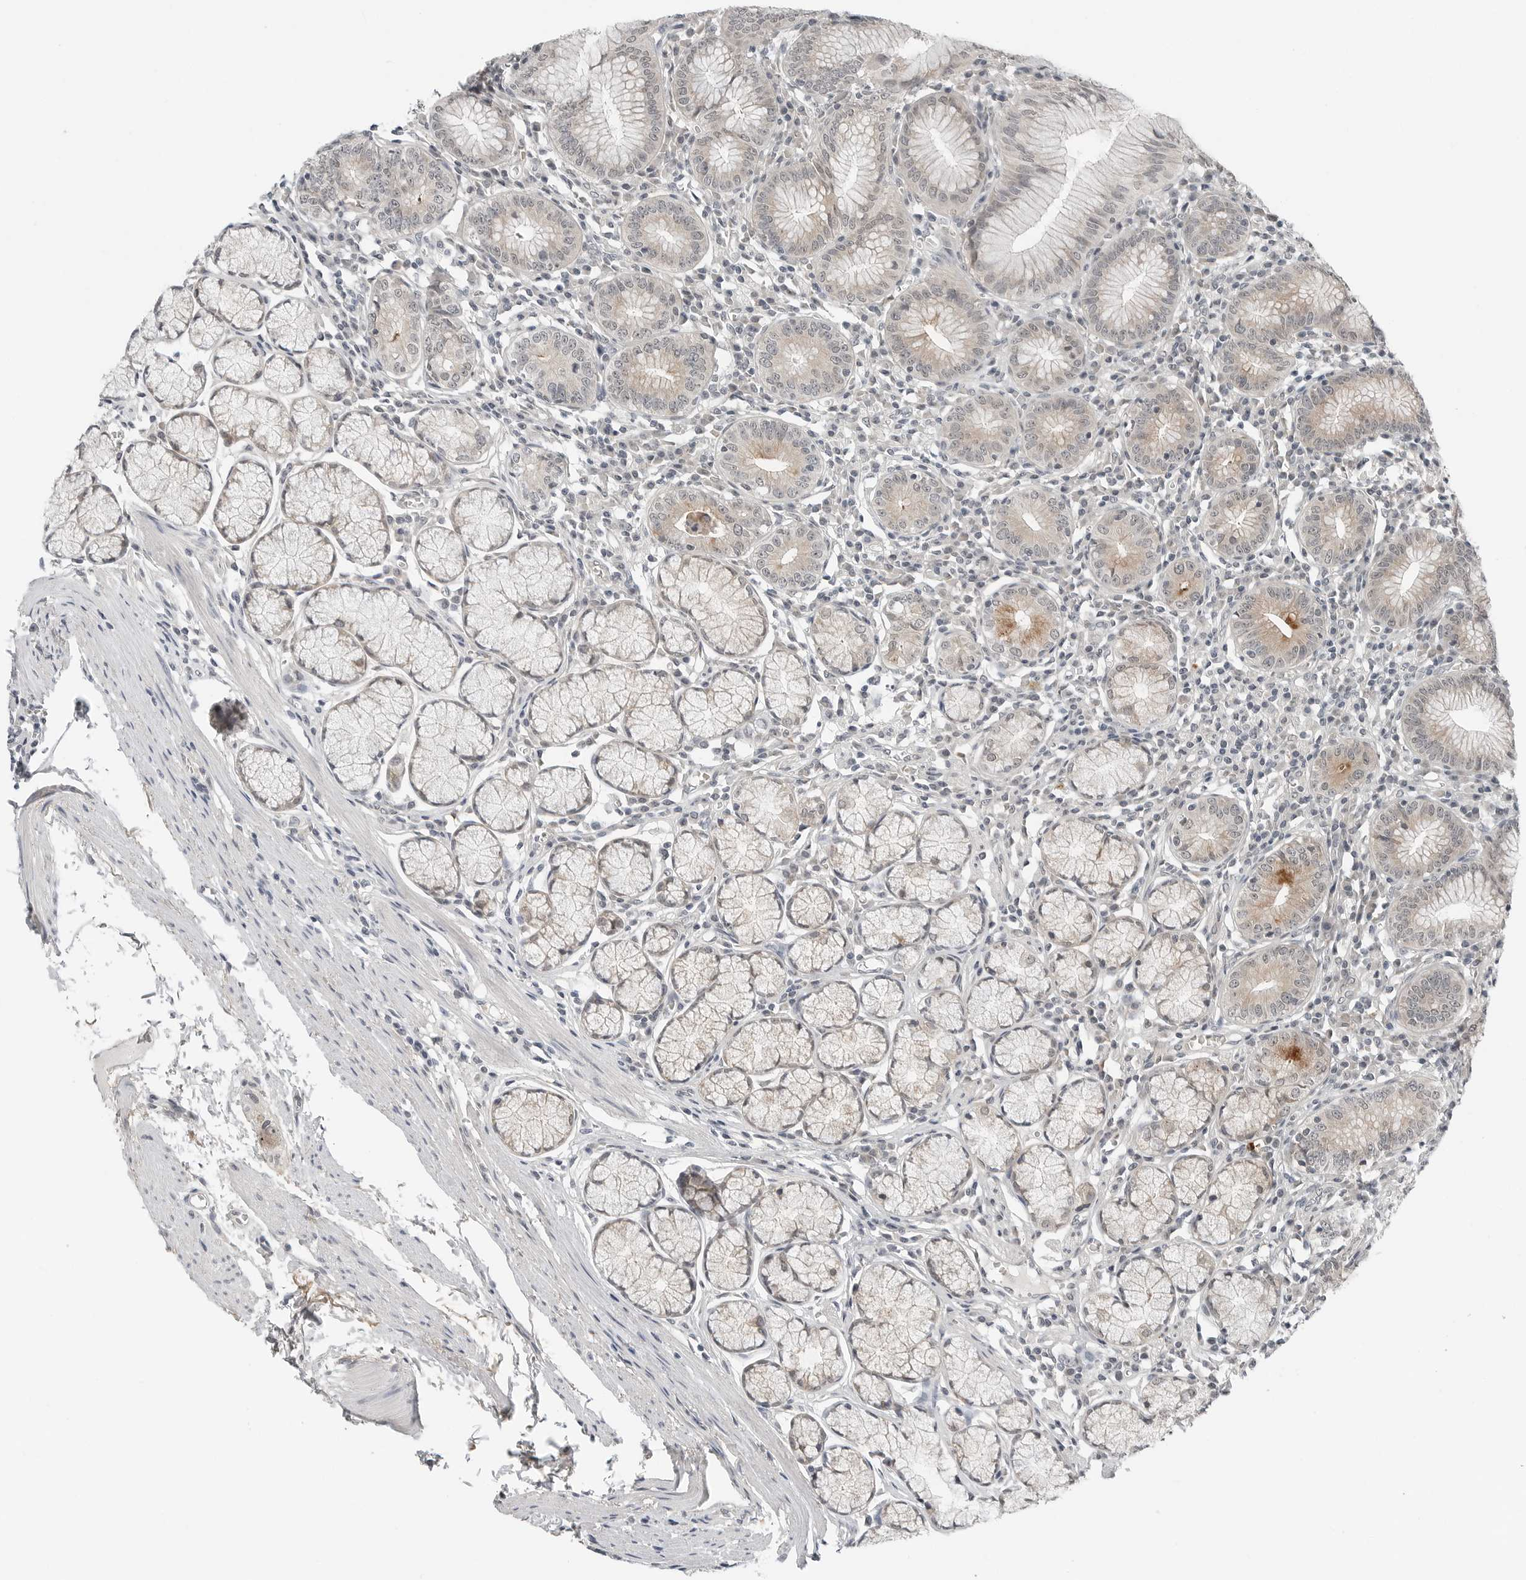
{"staining": {"intensity": "weak", "quantity": "25%-75%", "location": "cytoplasmic/membranous,nuclear"}, "tissue": "stomach", "cell_type": "Glandular cells", "image_type": "normal", "snomed": [{"axis": "morphology", "description": "Normal tissue, NOS"}, {"axis": "topography", "description": "Stomach"}], "caption": "Stomach stained with a brown dye reveals weak cytoplasmic/membranous,nuclear positive expression in about 25%-75% of glandular cells.", "gene": "FCRLB", "patient": {"sex": "male", "age": 55}}